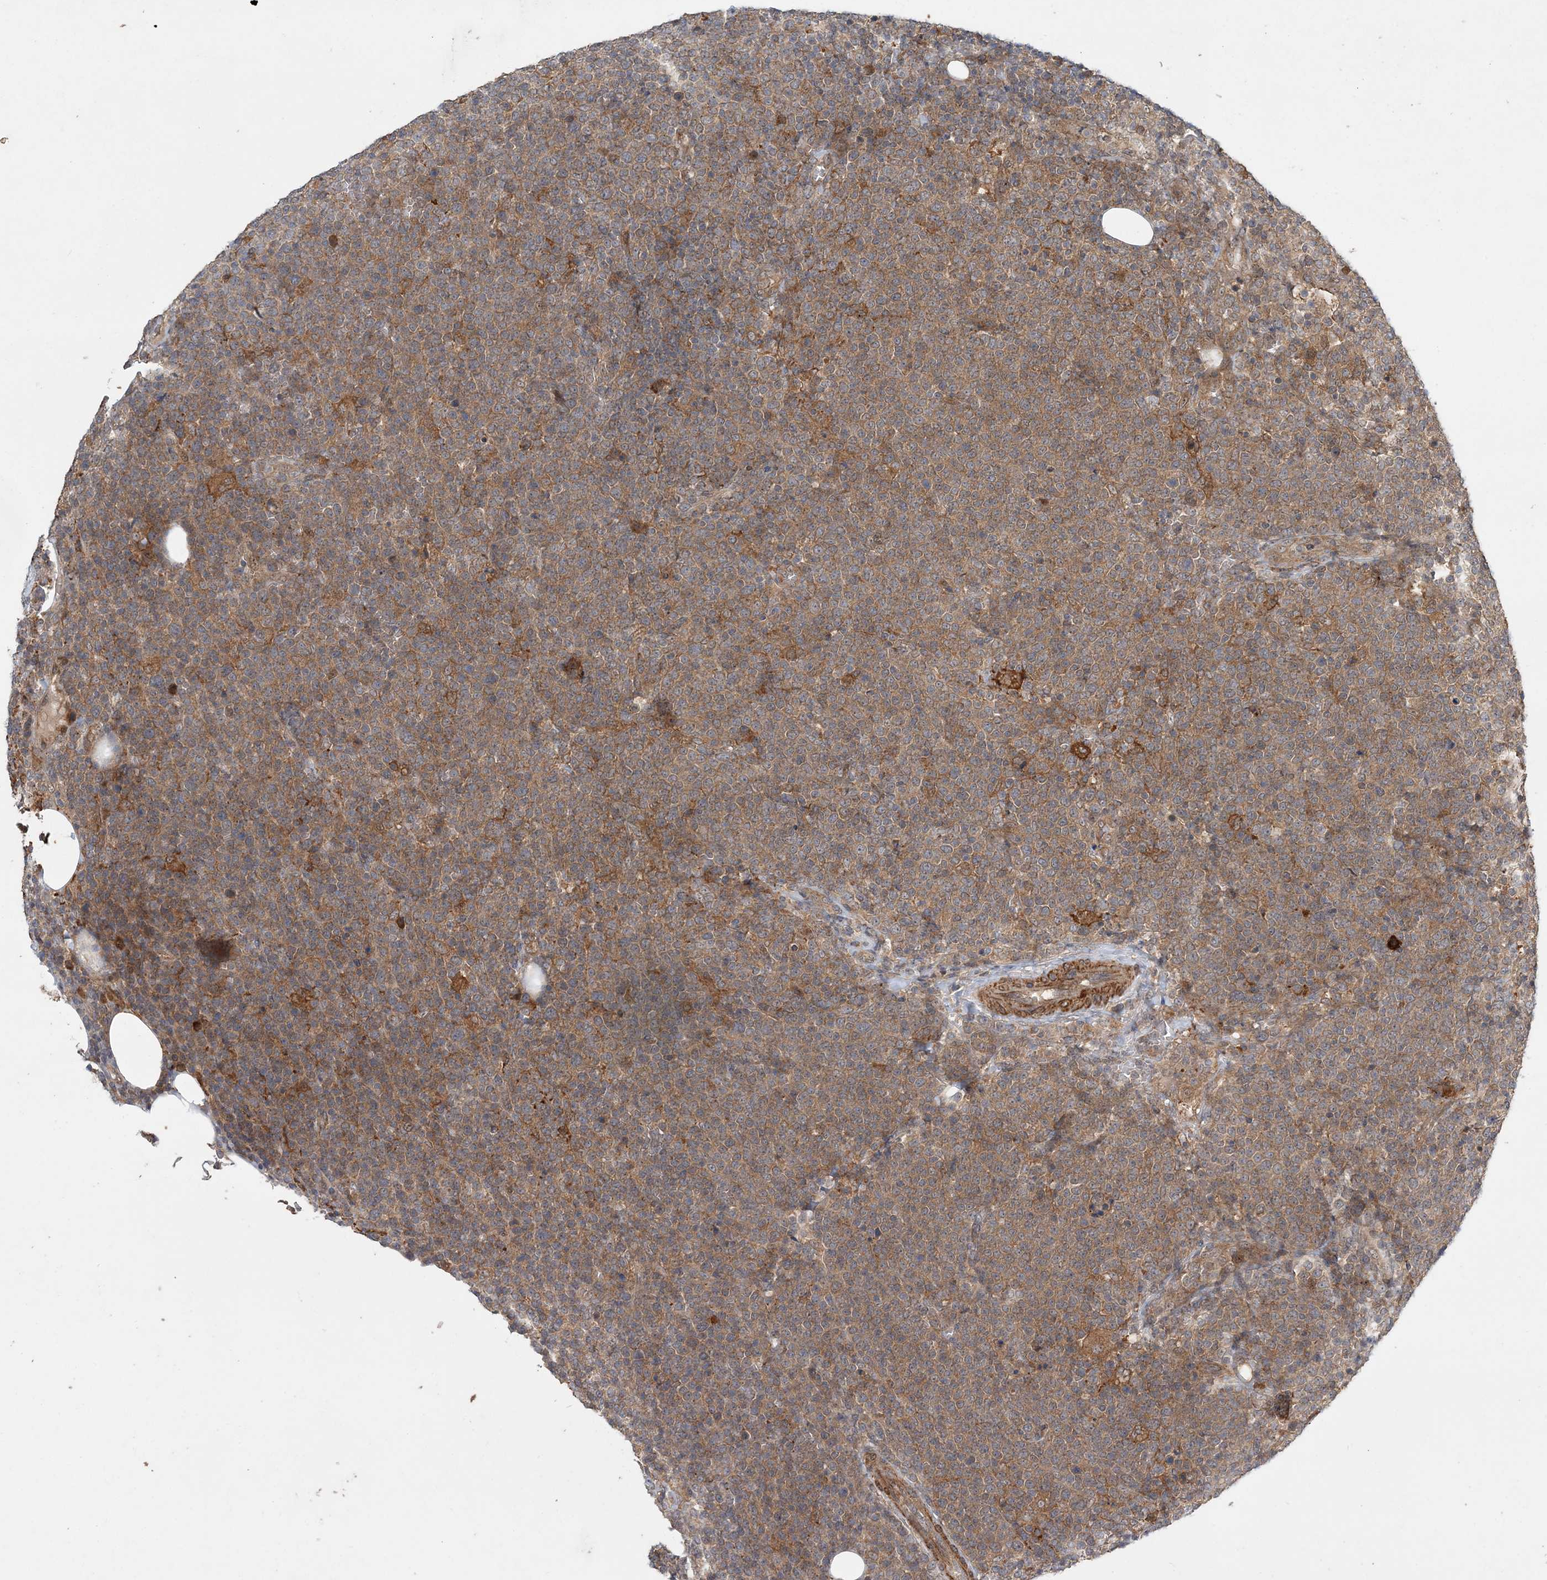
{"staining": {"intensity": "moderate", "quantity": "<25%", "location": "cytoplasmic/membranous"}, "tissue": "lymphoma", "cell_type": "Tumor cells", "image_type": "cancer", "snomed": [{"axis": "morphology", "description": "Malignant lymphoma, non-Hodgkin's type, High grade"}, {"axis": "topography", "description": "Lymph node"}], "caption": "Moderate cytoplasmic/membranous protein staining is present in approximately <25% of tumor cells in lymphoma. The staining is performed using DAB brown chromogen to label protein expression. The nuclei are counter-stained blue using hematoxylin.", "gene": "UBTD2", "patient": {"sex": "male", "age": 61}}